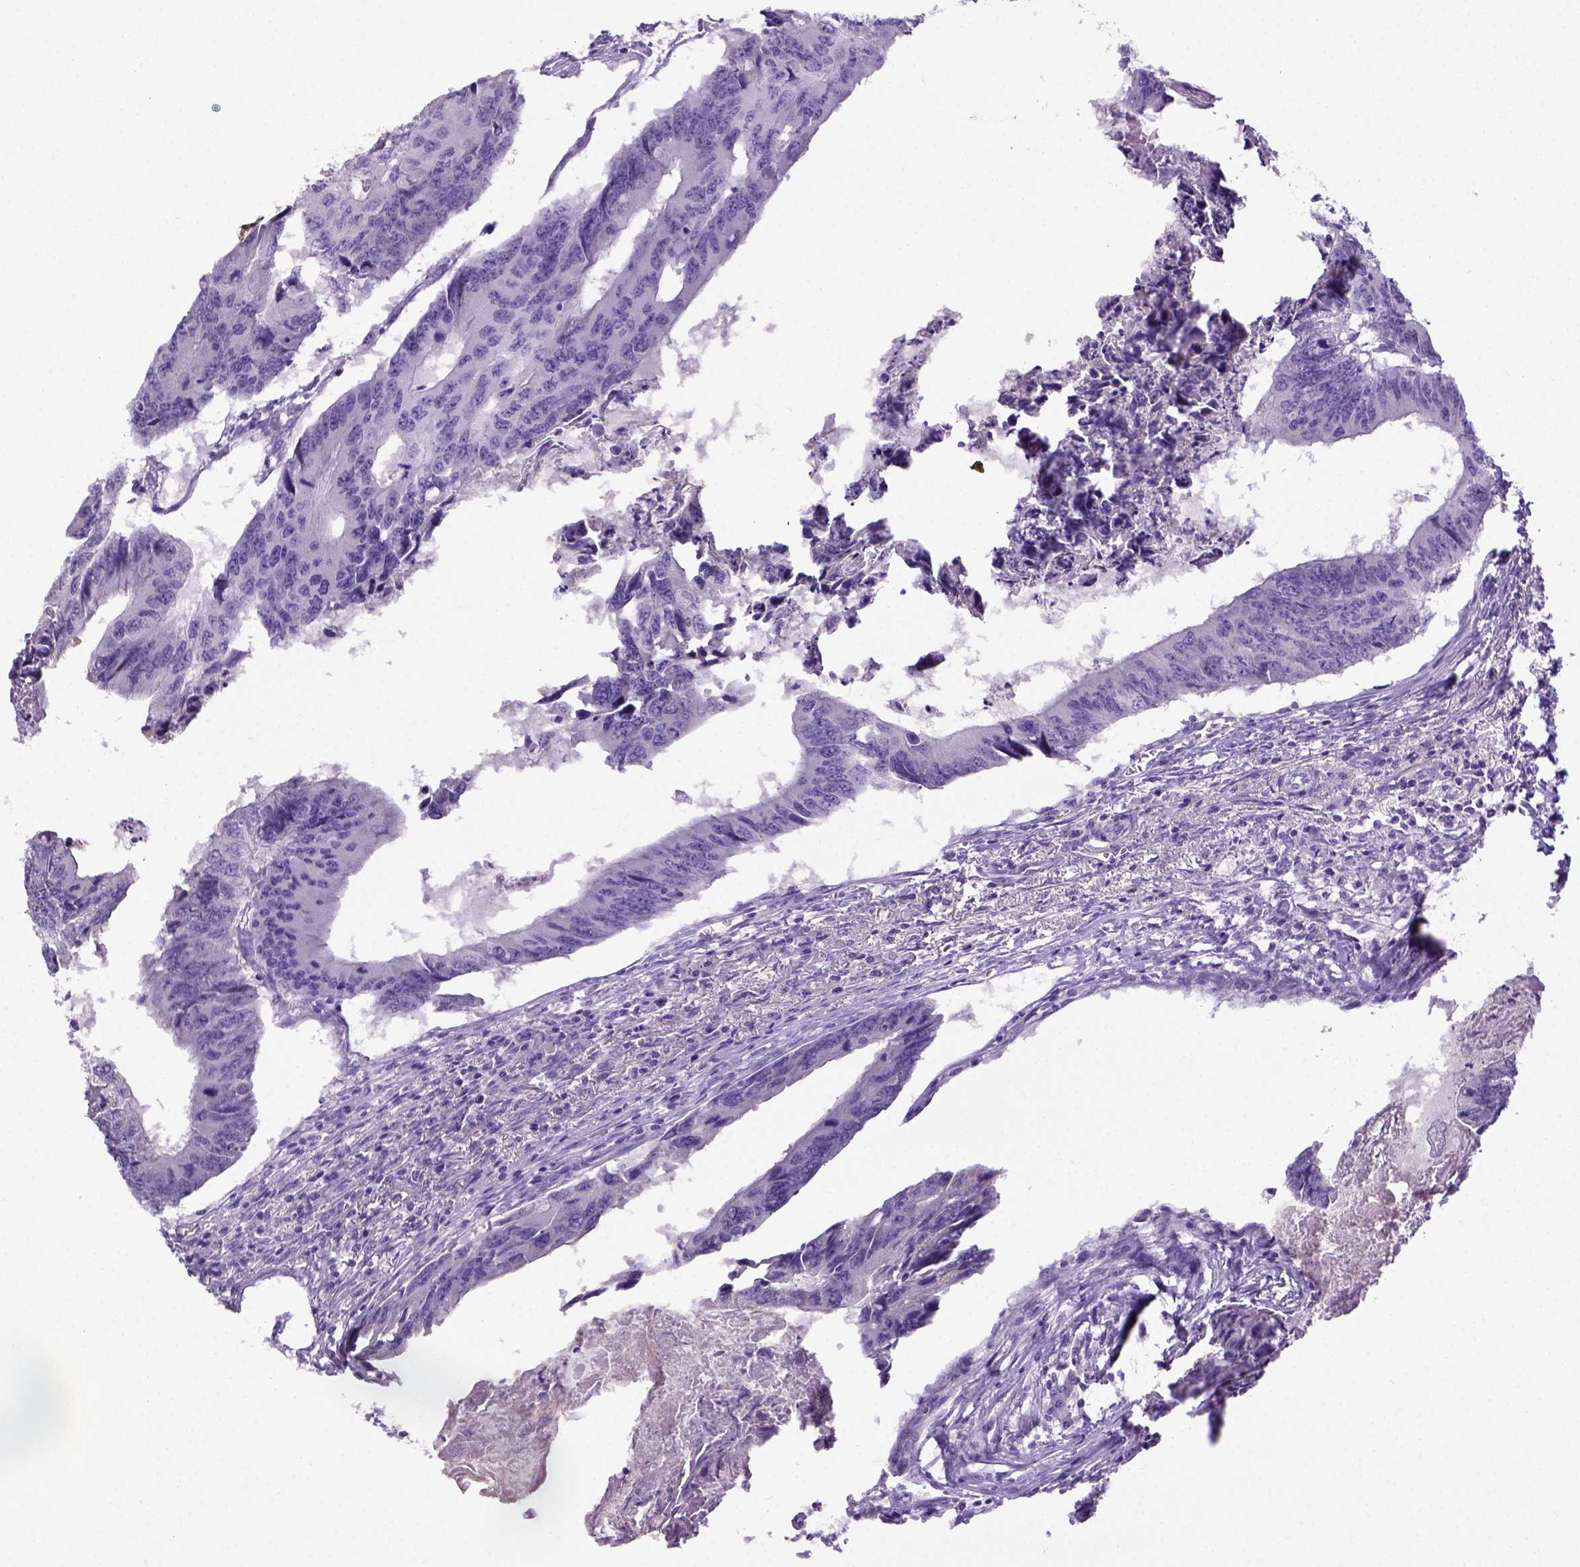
{"staining": {"intensity": "negative", "quantity": "none", "location": "none"}, "tissue": "colorectal cancer", "cell_type": "Tumor cells", "image_type": "cancer", "snomed": [{"axis": "morphology", "description": "Adenocarcinoma, NOS"}, {"axis": "topography", "description": "Colon"}], "caption": "Immunohistochemistry (IHC) of colorectal cancer (adenocarcinoma) displays no staining in tumor cells.", "gene": "ITIH4", "patient": {"sex": "male", "age": 53}}